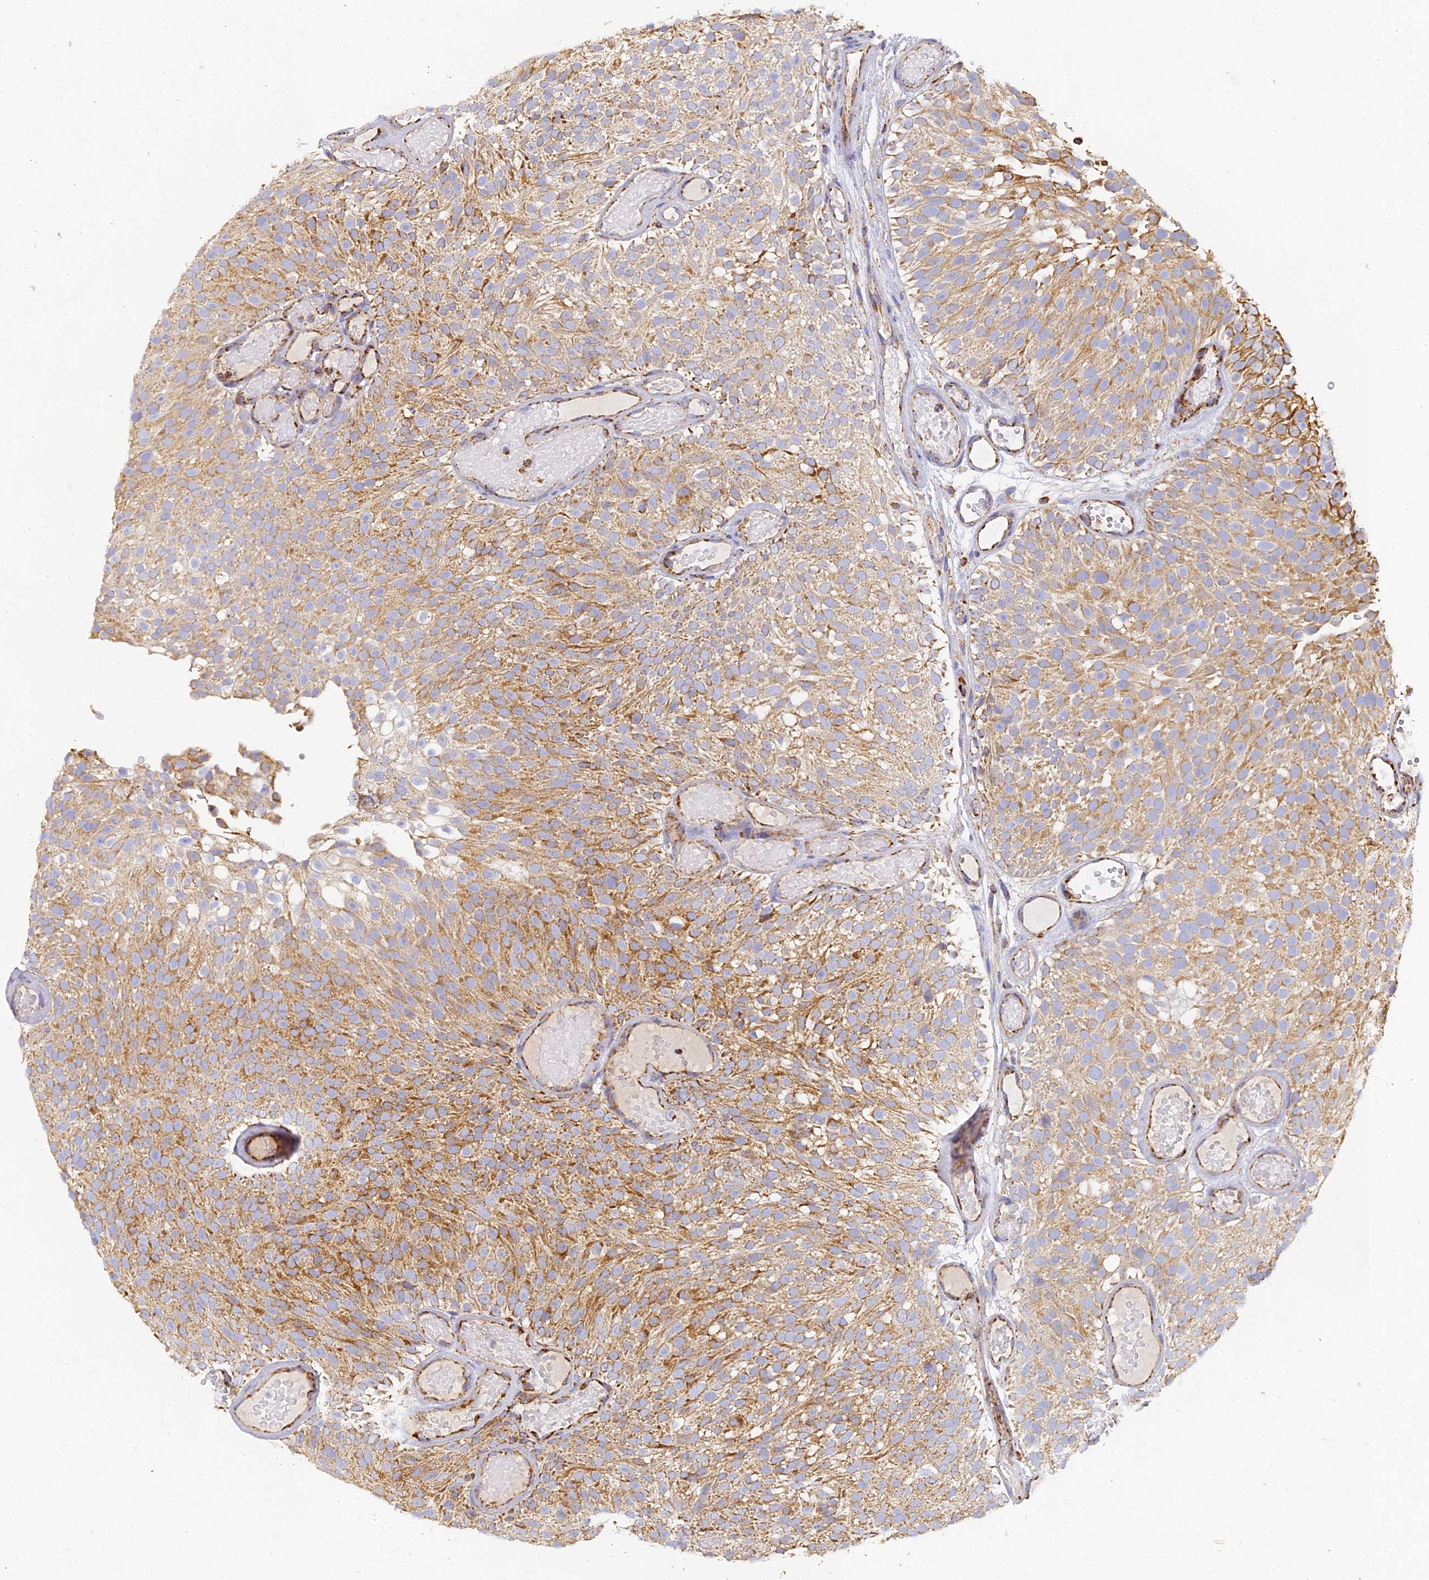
{"staining": {"intensity": "moderate", "quantity": ">75%", "location": "cytoplasmic/membranous"}, "tissue": "urothelial cancer", "cell_type": "Tumor cells", "image_type": "cancer", "snomed": [{"axis": "morphology", "description": "Urothelial carcinoma, Low grade"}, {"axis": "topography", "description": "Urinary bladder"}], "caption": "Immunohistochemical staining of urothelial cancer shows medium levels of moderate cytoplasmic/membranous expression in approximately >75% of tumor cells.", "gene": "DONSON", "patient": {"sex": "male", "age": 78}}